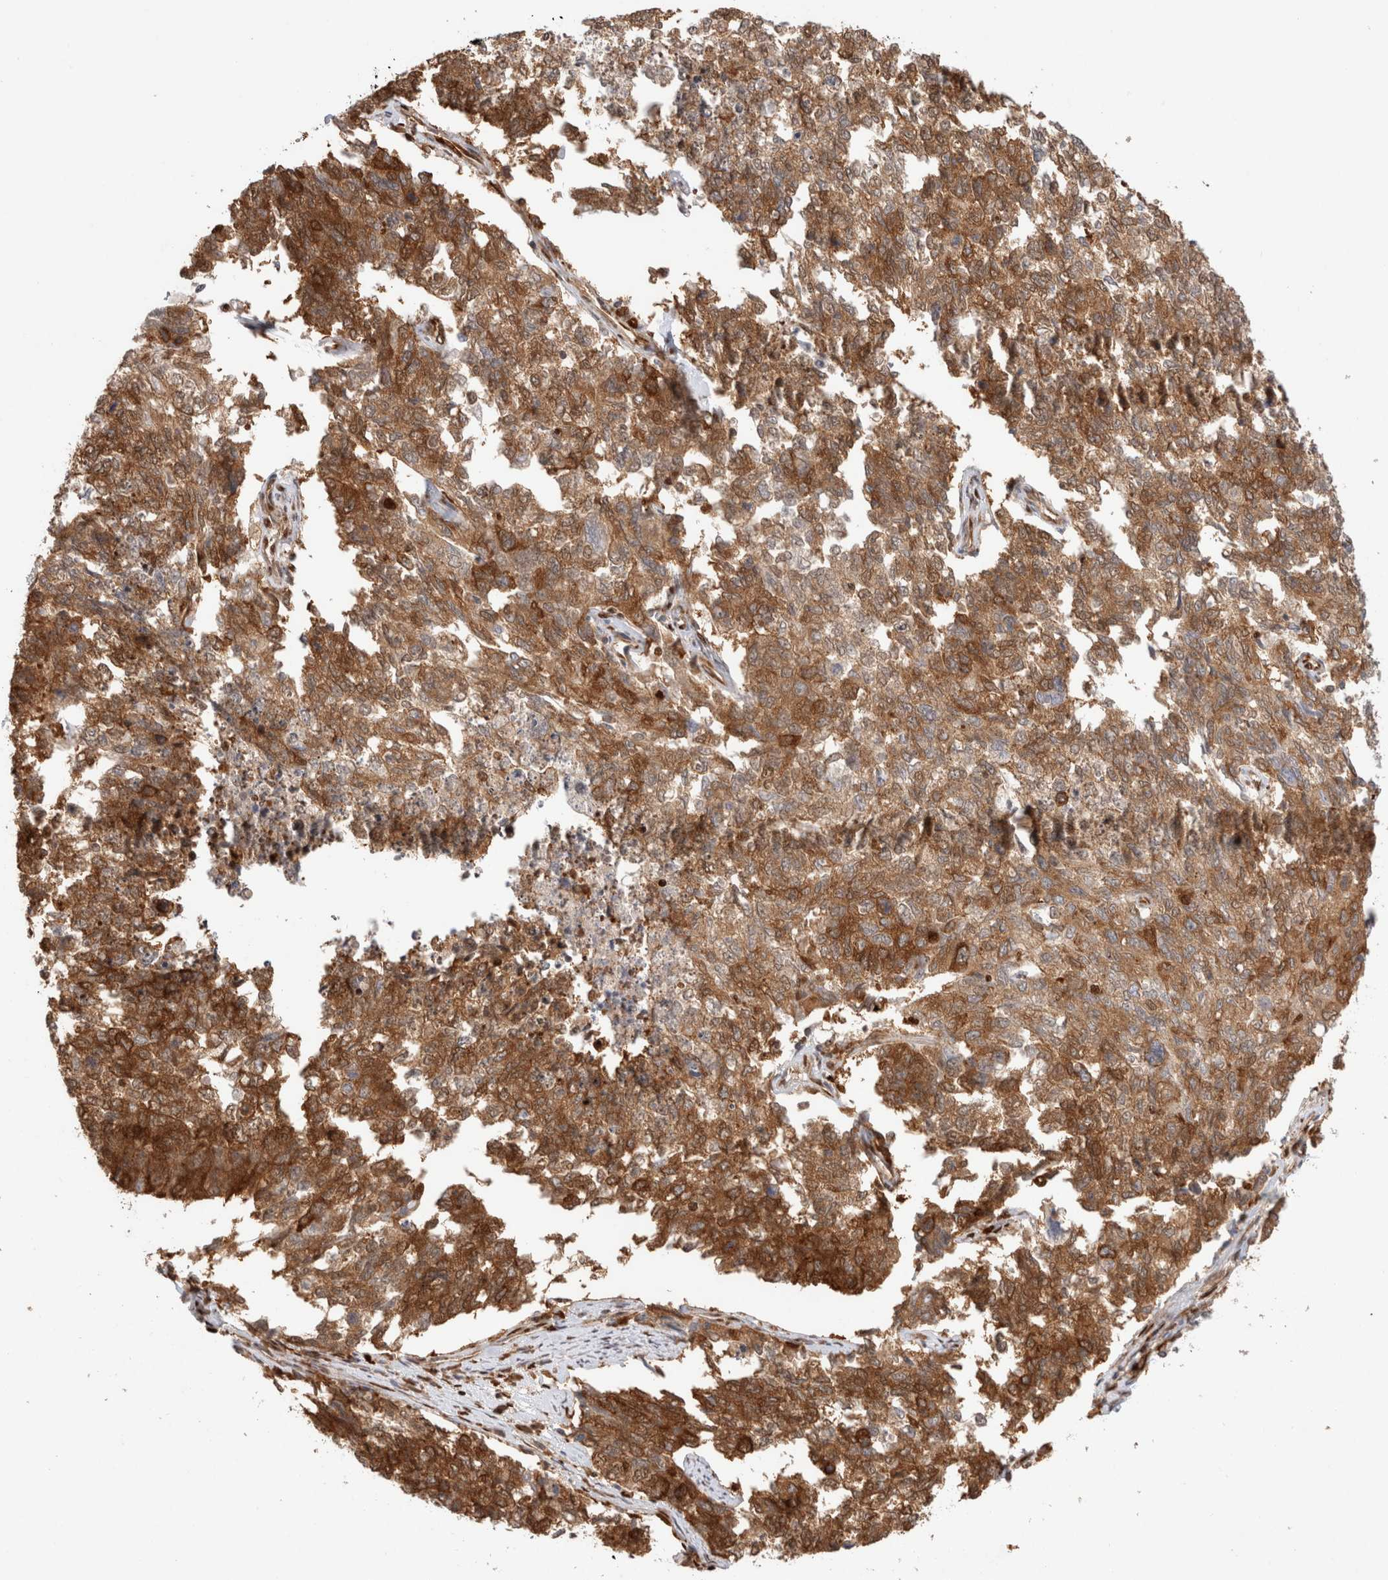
{"staining": {"intensity": "moderate", "quantity": ">75%", "location": "cytoplasmic/membranous"}, "tissue": "cervical cancer", "cell_type": "Tumor cells", "image_type": "cancer", "snomed": [{"axis": "morphology", "description": "Squamous cell carcinoma, NOS"}, {"axis": "topography", "description": "Cervix"}], "caption": "Tumor cells demonstrate medium levels of moderate cytoplasmic/membranous staining in approximately >75% of cells in human cervical cancer (squamous cell carcinoma).", "gene": "TCF4", "patient": {"sex": "female", "age": 63}}